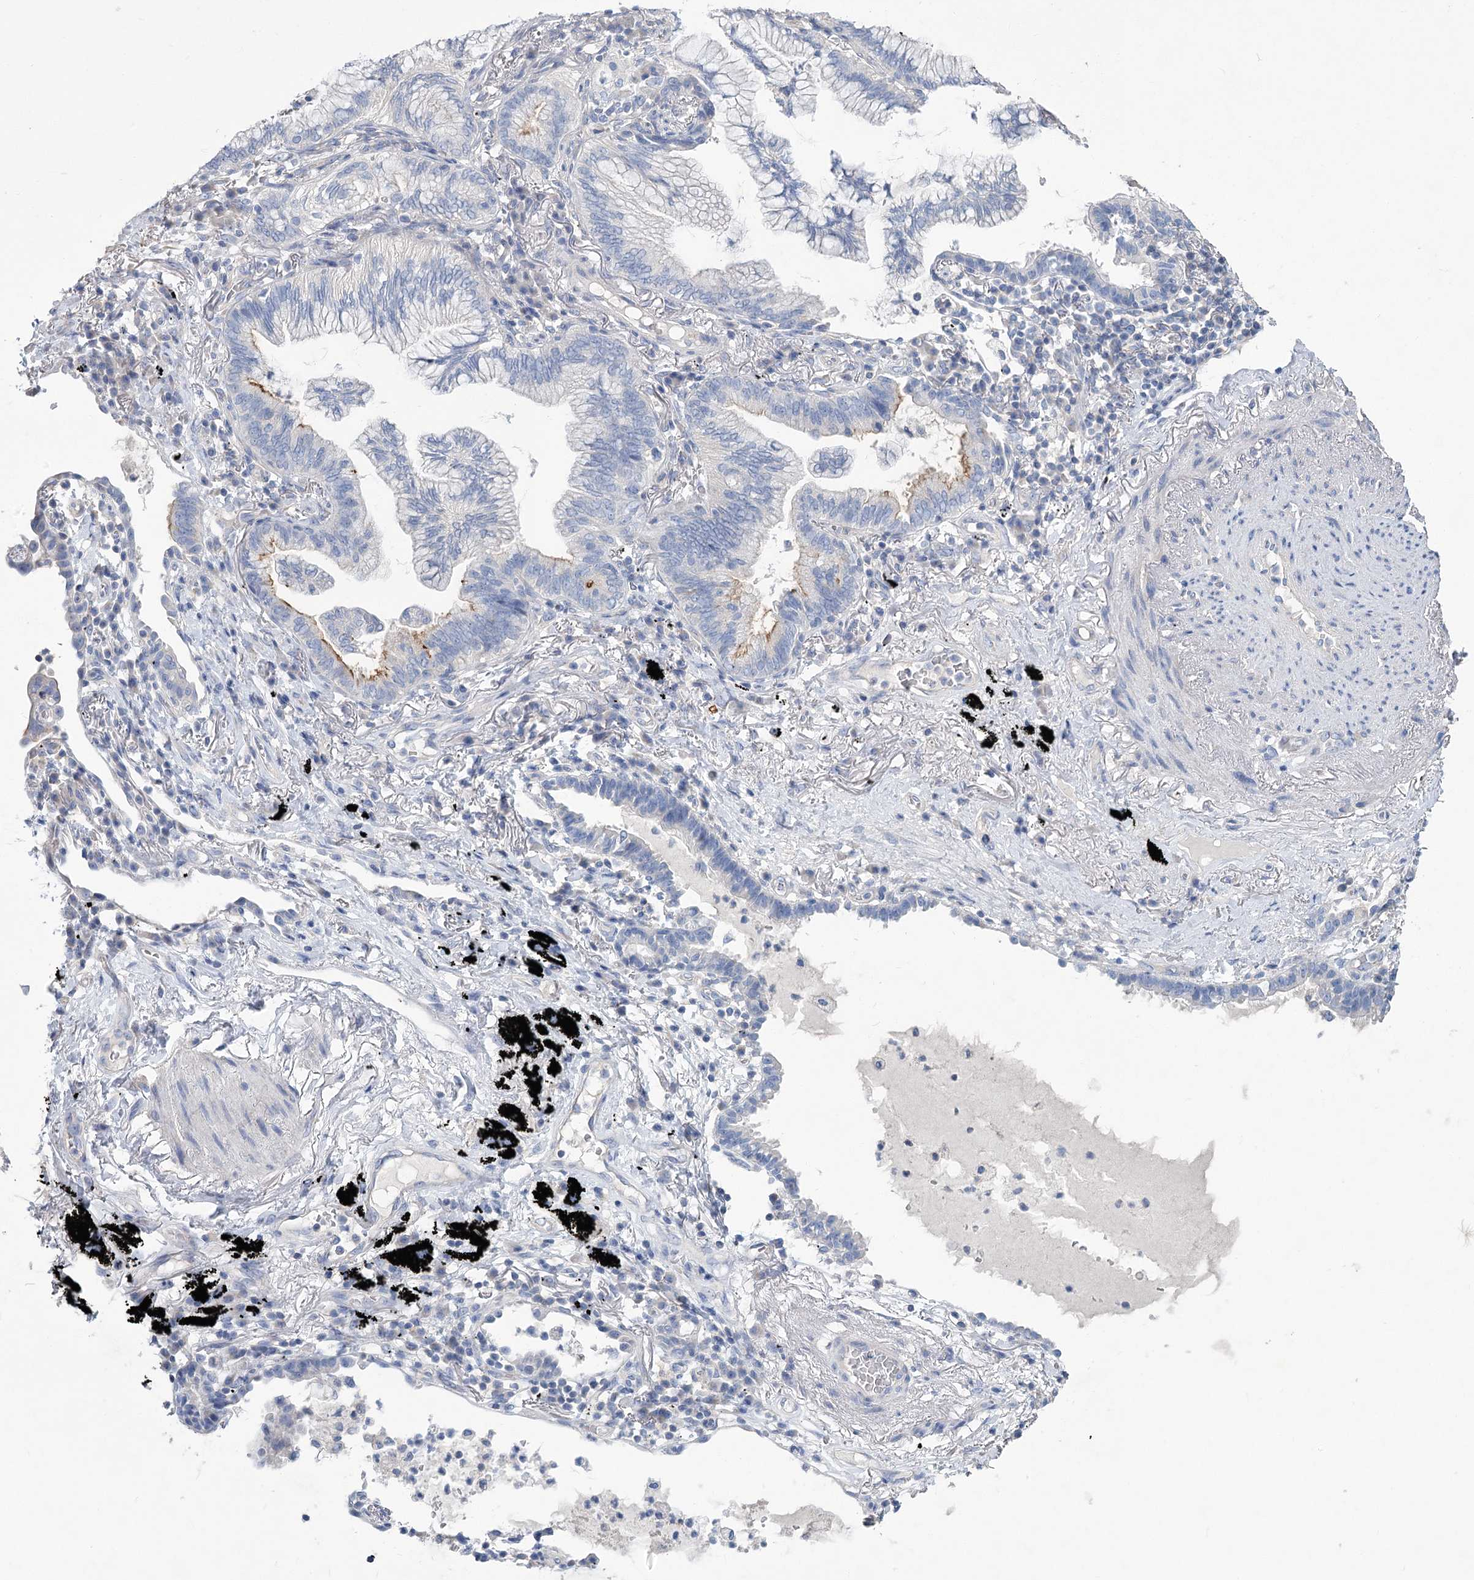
{"staining": {"intensity": "moderate", "quantity": "<25%", "location": "cytoplasmic/membranous"}, "tissue": "lung cancer", "cell_type": "Tumor cells", "image_type": "cancer", "snomed": [{"axis": "morphology", "description": "Adenocarcinoma, NOS"}, {"axis": "topography", "description": "Lung"}], "caption": "Protein expression analysis of lung adenocarcinoma reveals moderate cytoplasmic/membranous staining in approximately <25% of tumor cells.", "gene": "SLC9A3", "patient": {"sex": "female", "age": 70}}